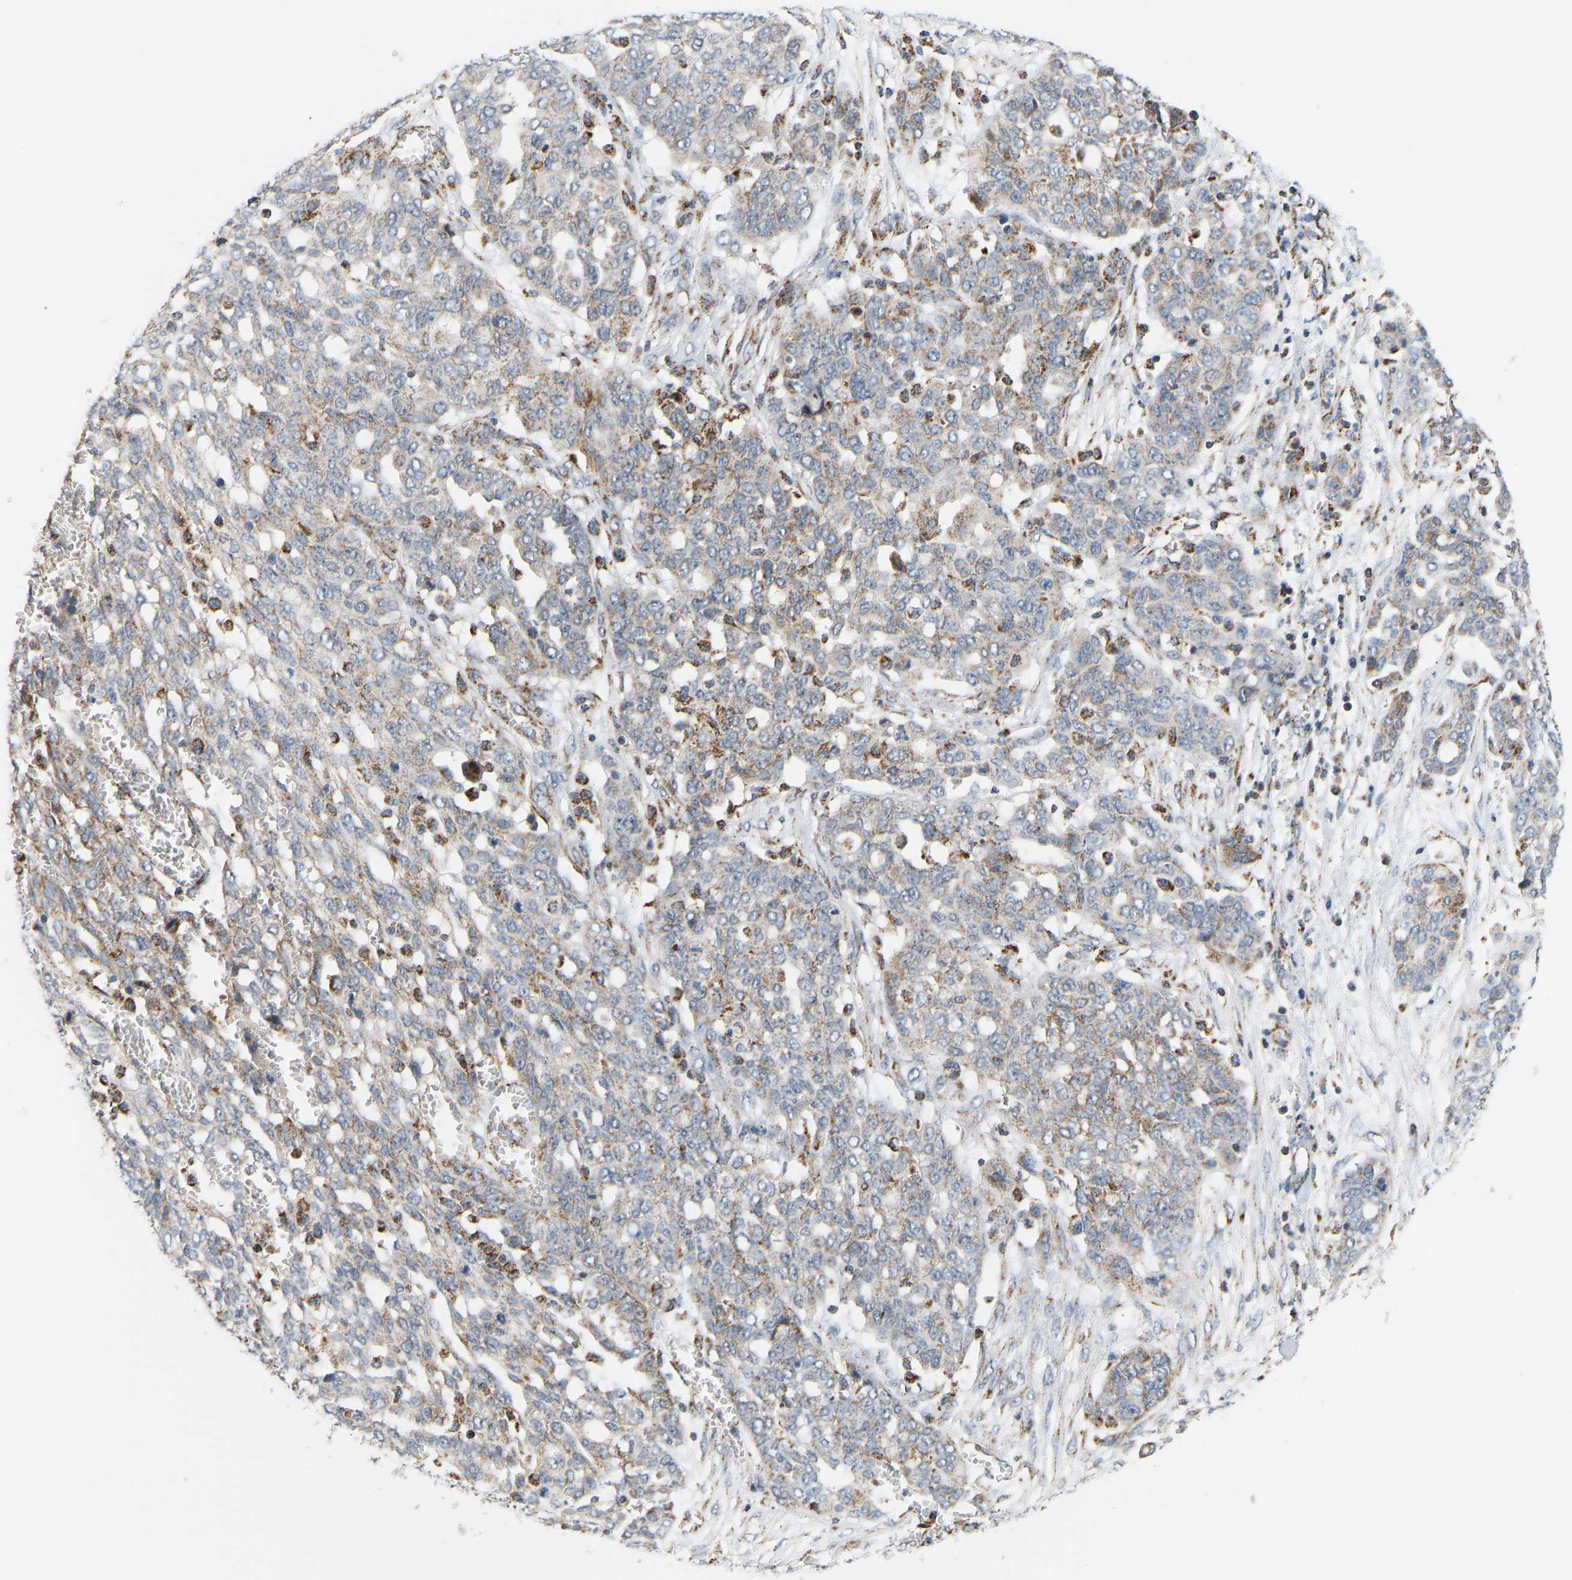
{"staining": {"intensity": "moderate", "quantity": "25%-75%", "location": "cytoplasmic/membranous"}, "tissue": "ovarian cancer", "cell_type": "Tumor cells", "image_type": "cancer", "snomed": [{"axis": "morphology", "description": "Cystadenocarcinoma, serous, NOS"}, {"axis": "topography", "description": "Soft tissue"}, {"axis": "topography", "description": "Ovary"}], "caption": "Moderate cytoplasmic/membranous staining is appreciated in about 25%-75% of tumor cells in ovarian cancer.", "gene": "GPSM2", "patient": {"sex": "female", "age": 57}}